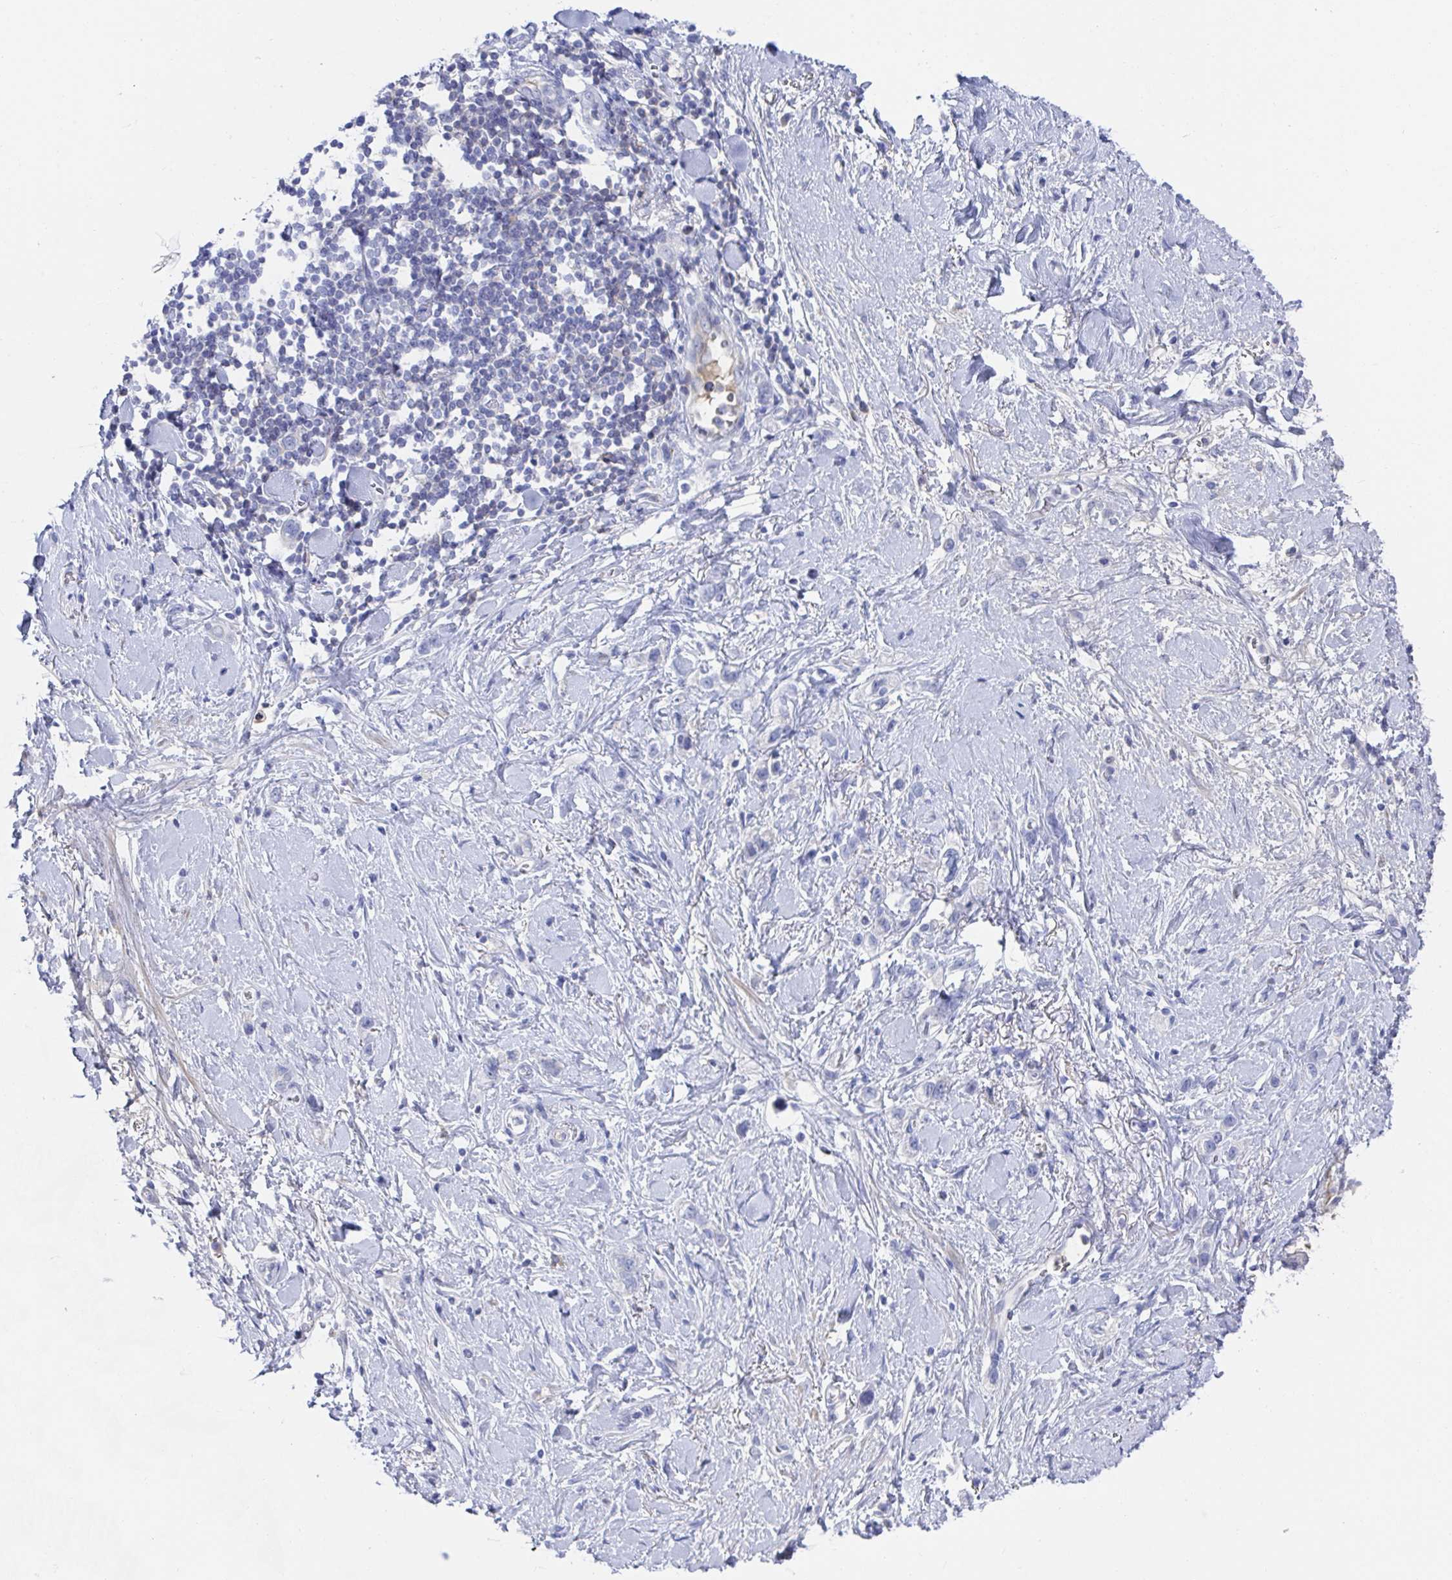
{"staining": {"intensity": "negative", "quantity": "none", "location": "none"}, "tissue": "stomach cancer", "cell_type": "Tumor cells", "image_type": "cancer", "snomed": [{"axis": "morphology", "description": "Adenocarcinoma, NOS"}, {"axis": "topography", "description": "Stomach"}], "caption": "High power microscopy histopathology image of an IHC photomicrograph of stomach adenocarcinoma, revealing no significant positivity in tumor cells. The staining was performed using DAB (3,3'-diaminobenzidine) to visualize the protein expression in brown, while the nuclei were stained in blue with hematoxylin (Magnification: 20x).", "gene": "TNFAIP6", "patient": {"sex": "female", "age": 65}}